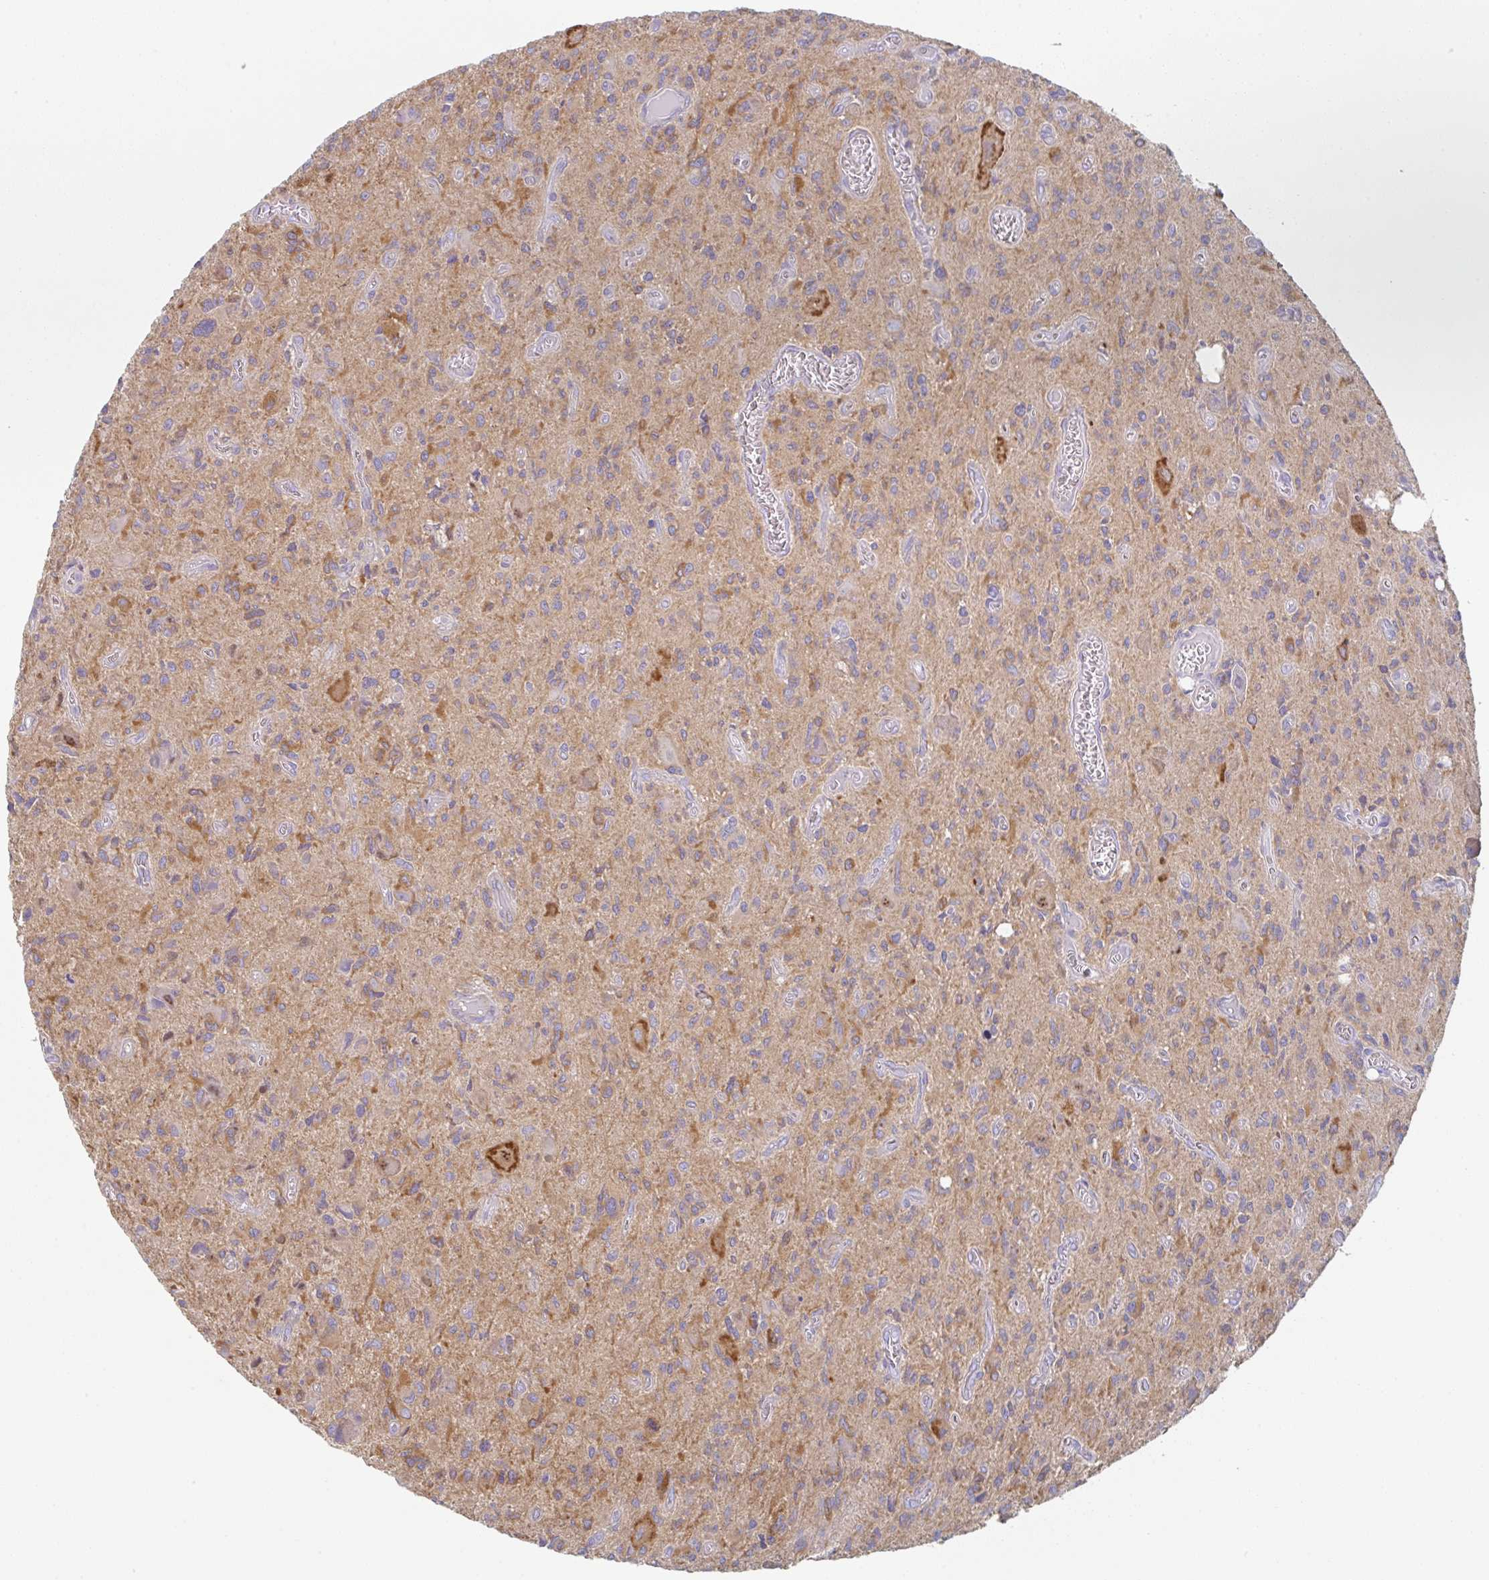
{"staining": {"intensity": "weak", "quantity": ">75%", "location": "cytoplasmic/membranous"}, "tissue": "glioma", "cell_type": "Tumor cells", "image_type": "cancer", "snomed": [{"axis": "morphology", "description": "Glioma, malignant, High grade"}, {"axis": "topography", "description": "Brain"}], "caption": "Glioma stained with a brown dye shows weak cytoplasmic/membranous positive expression in approximately >75% of tumor cells.", "gene": "AMPD2", "patient": {"sex": "male", "age": 76}}